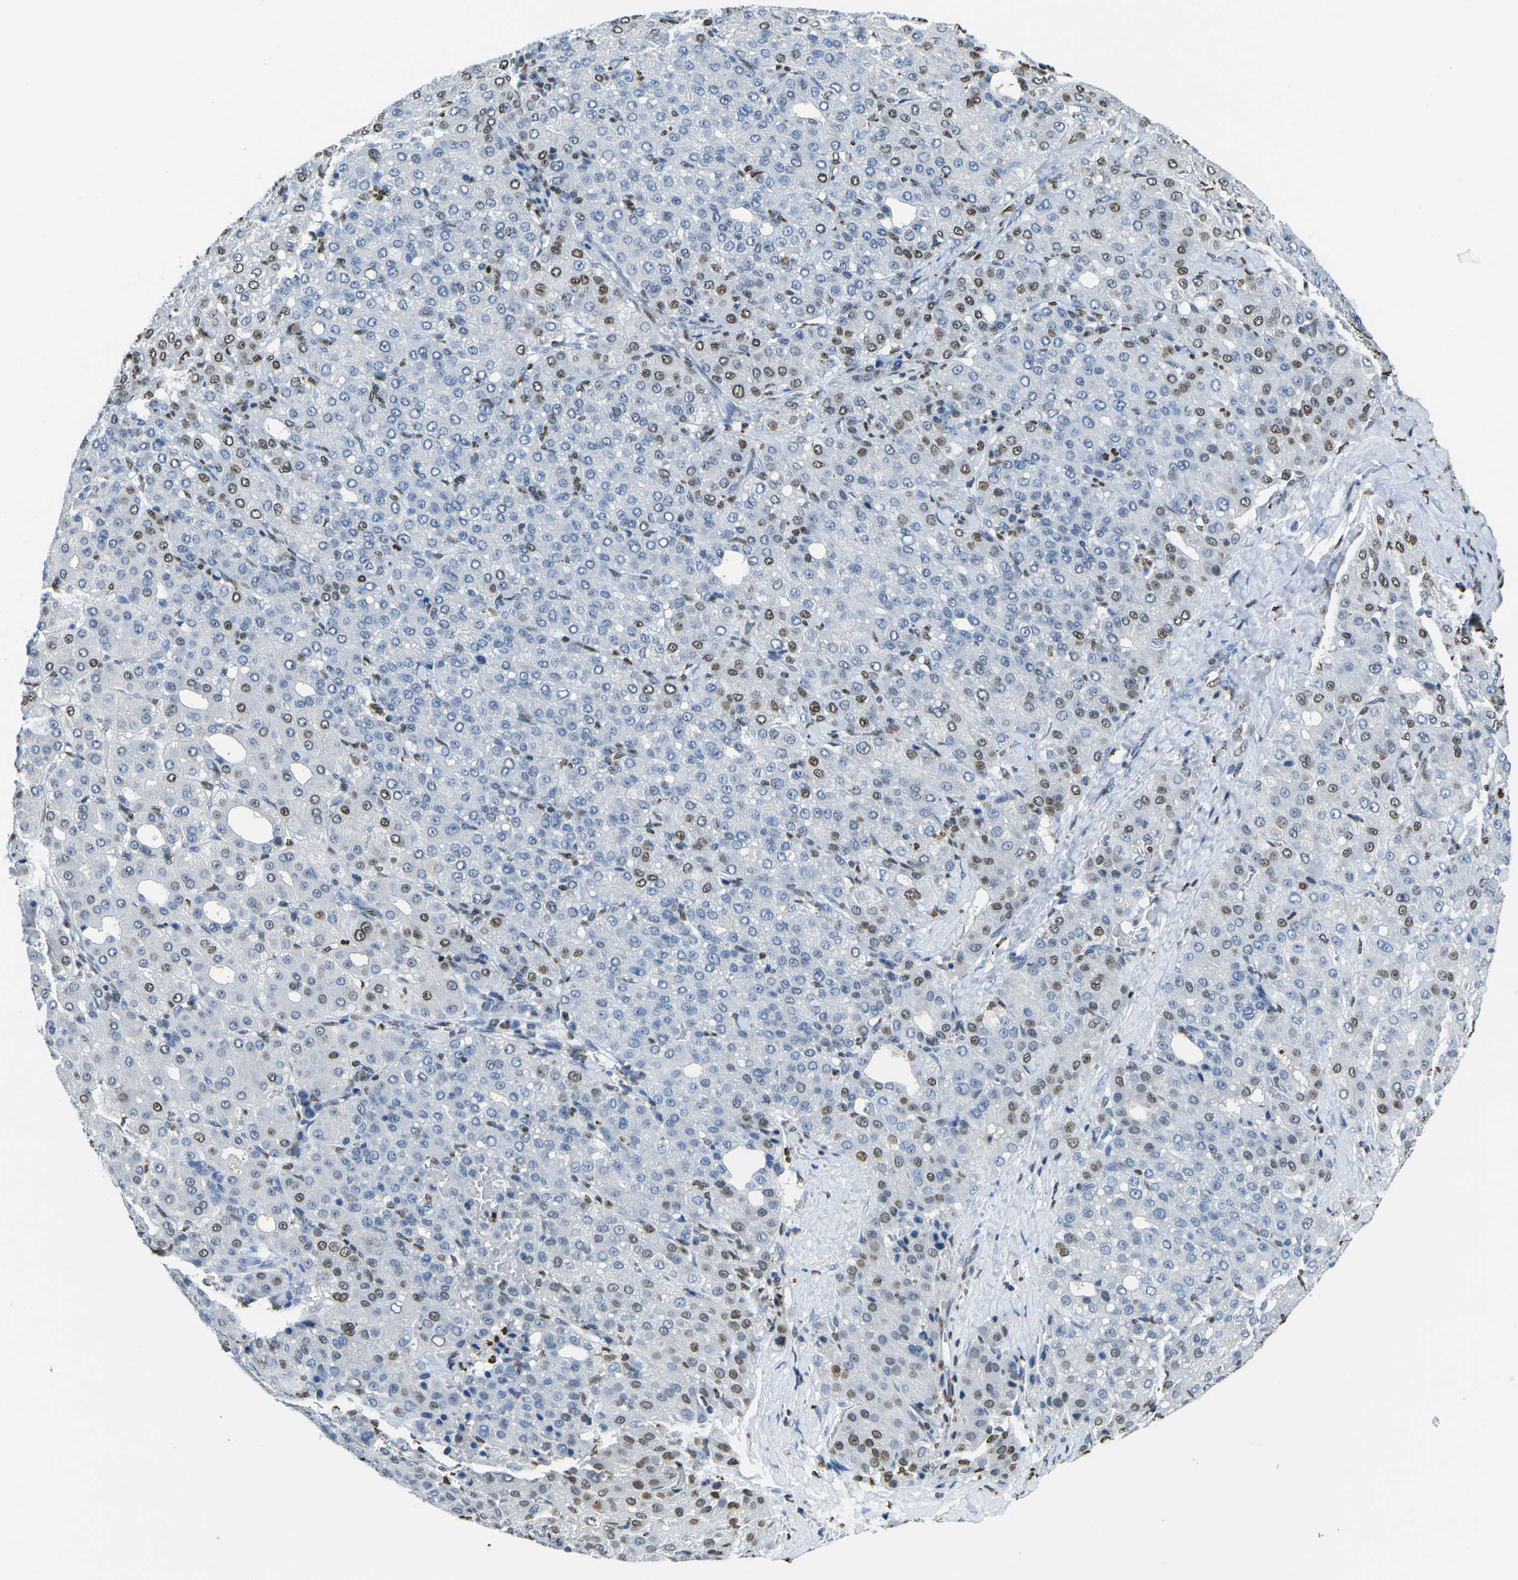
{"staining": {"intensity": "strong", "quantity": "<25%", "location": "nuclear"}, "tissue": "liver cancer", "cell_type": "Tumor cells", "image_type": "cancer", "snomed": [{"axis": "morphology", "description": "Carcinoma, Hepatocellular, NOS"}, {"axis": "topography", "description": "Liver"}], "caption": "Protein staining of hepatocellular carcinoma (liver) tissue exhibits strong nuclear expression in approximately <25% of tumor cells.", "gene": "DRAXIN", "patient": {"sex": "male", "age": 65}}